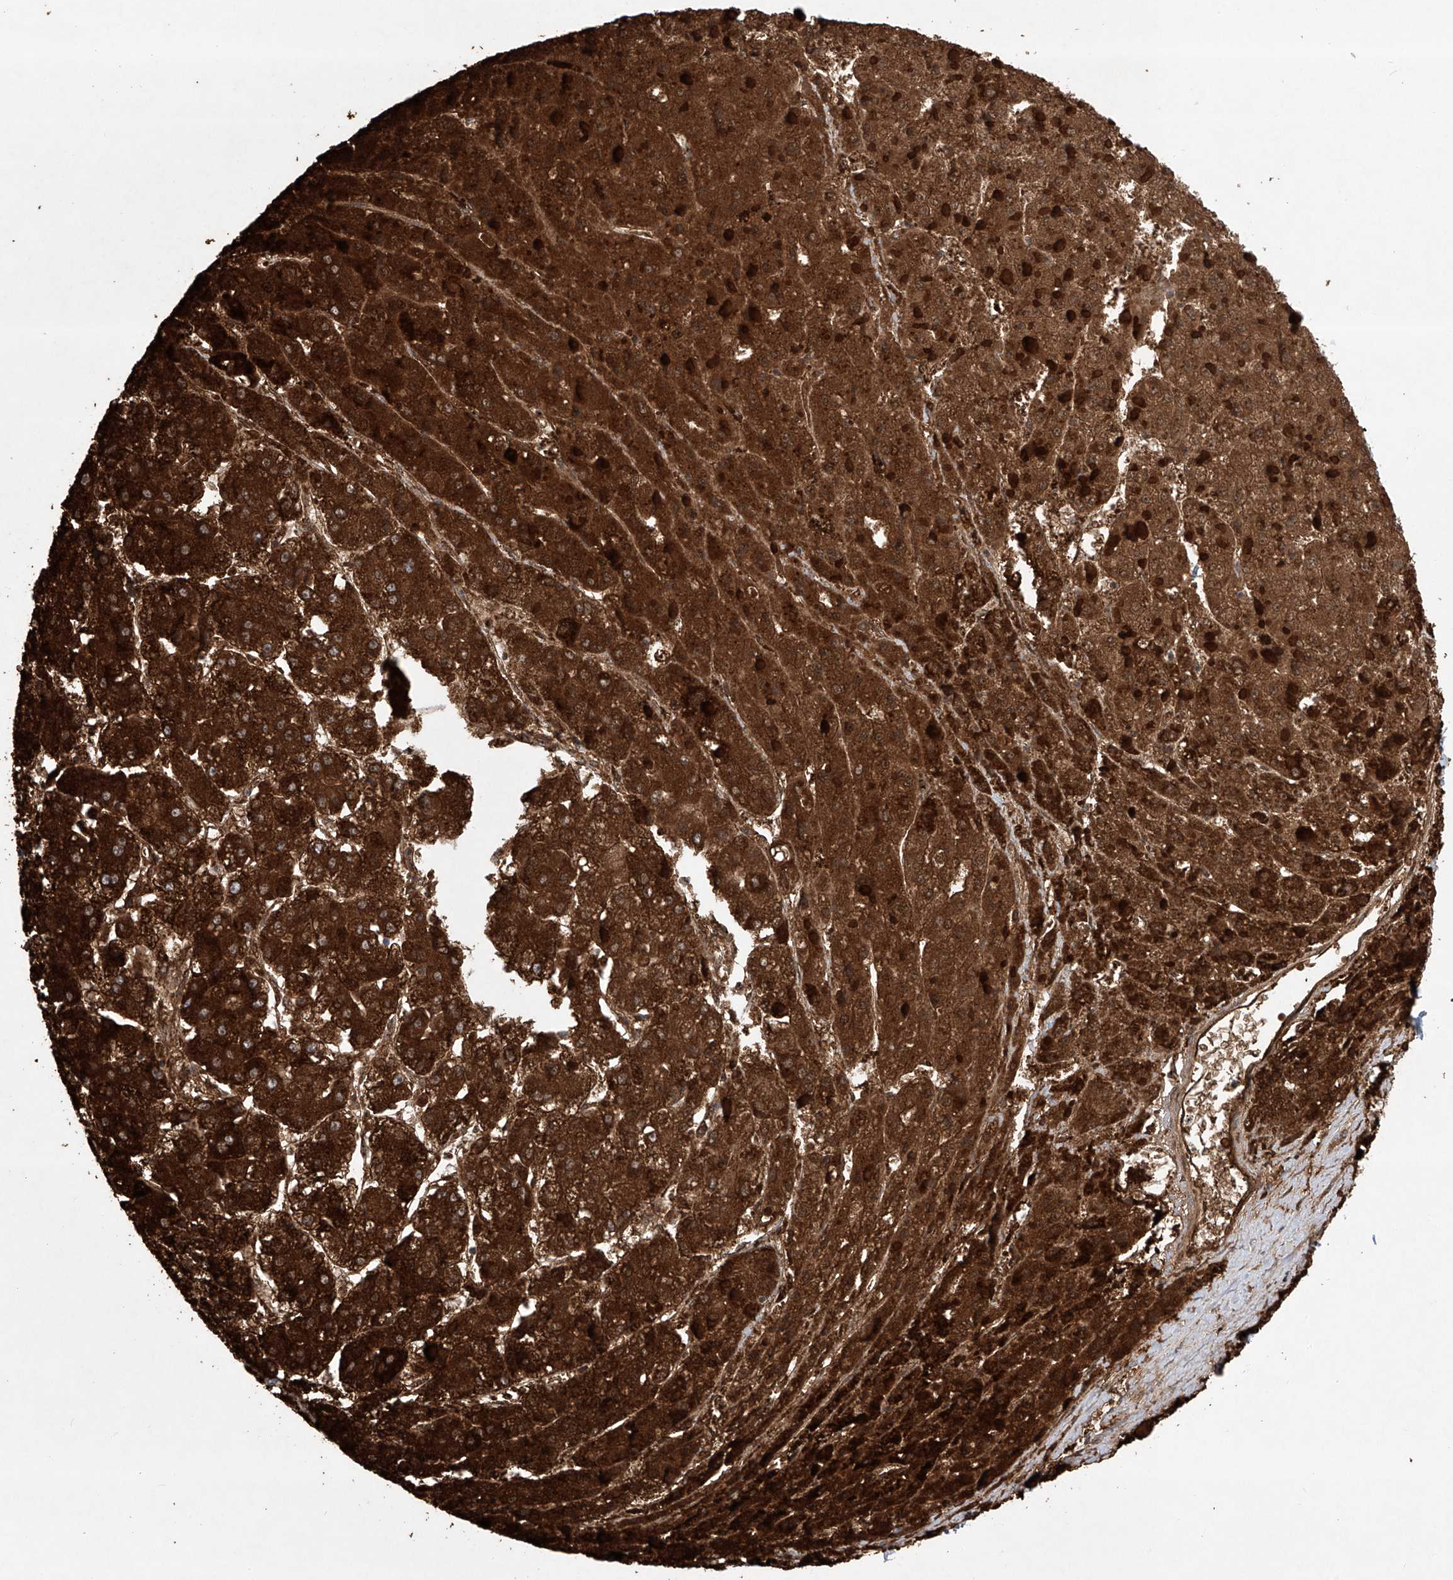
{"staining": {"intensity": "strong", "quantity": ">75%", "location": "cytoplasmic/membranous"}, "tissue": "liver cancer", "cell_type": "Tumor cells", "image_type": "cancer", "snomed": [{"axis": "morphology", "description": "Carcinoma, Hepatocellular, NOS"}, {"axis": "topography", "description": "Liver"}], "caption": "Immunohistochemical staining of liver hepatocellular carcinoma exhibits strong cytoplasmic/membranous protein expression in about >75% of tumor cells.", "gene": "KLC4", "patient": {"sex": "female", "age": 73}}